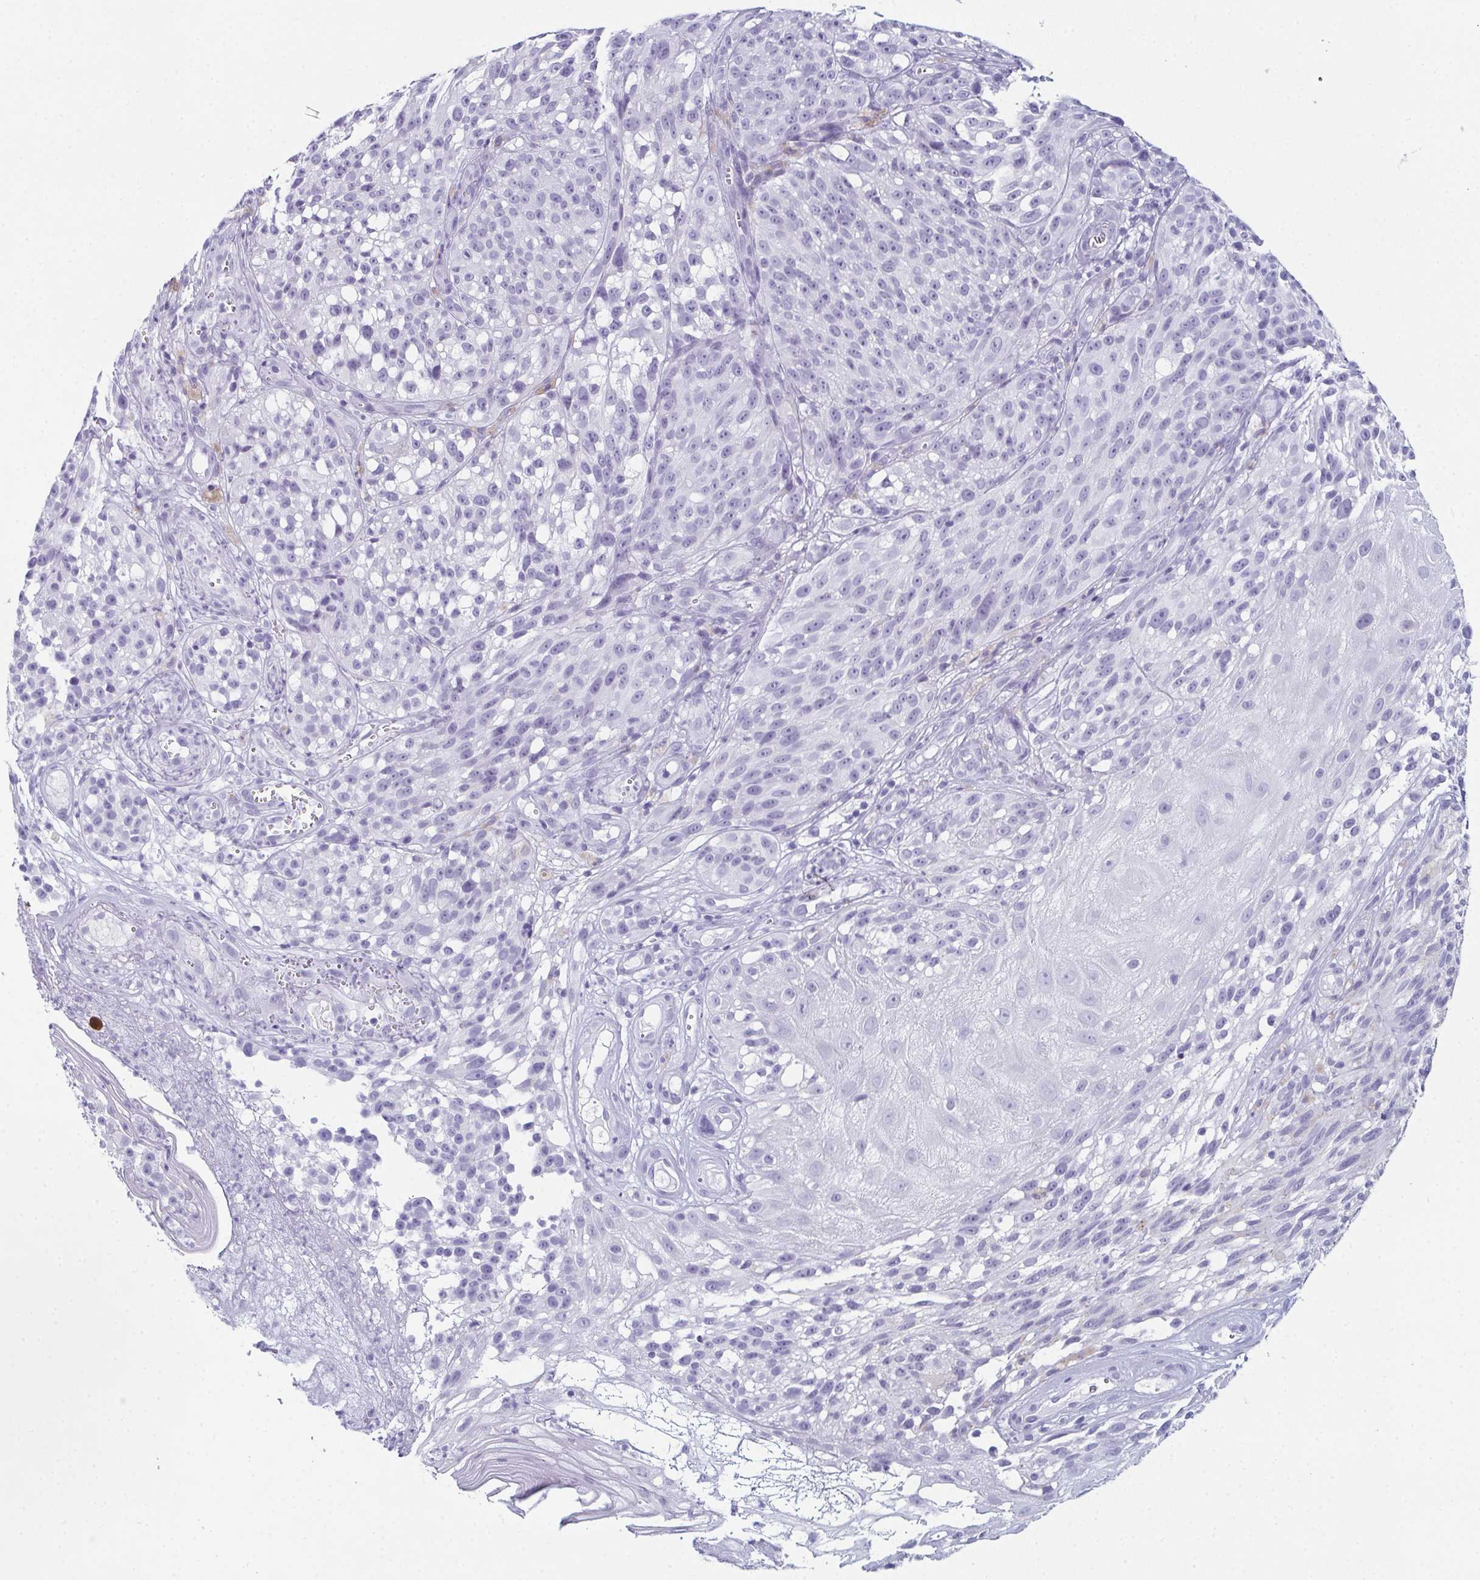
{"staining": {"intensity": "negative", "quantity": "none", "location": "none"}, "tissue": "melanoma", "cell_type": "Tumor cells", "image_type": "cancer", "snomed": [{"axis": "morphology", "description": "Malignant melanoma, NOS"}, {"axis": "topography", "description": "Skin"}], "caption": "Melanoma was stained to show a protein in brown. There is no significant positivity in tumor cells. (Stains: DAB immunohistochemistry with hematoxylin counter stain, Microscopy: brightfield microscopy at high magnification).", "gene": "ENKUR", "patient": {"sex": "female", "age": 85}}